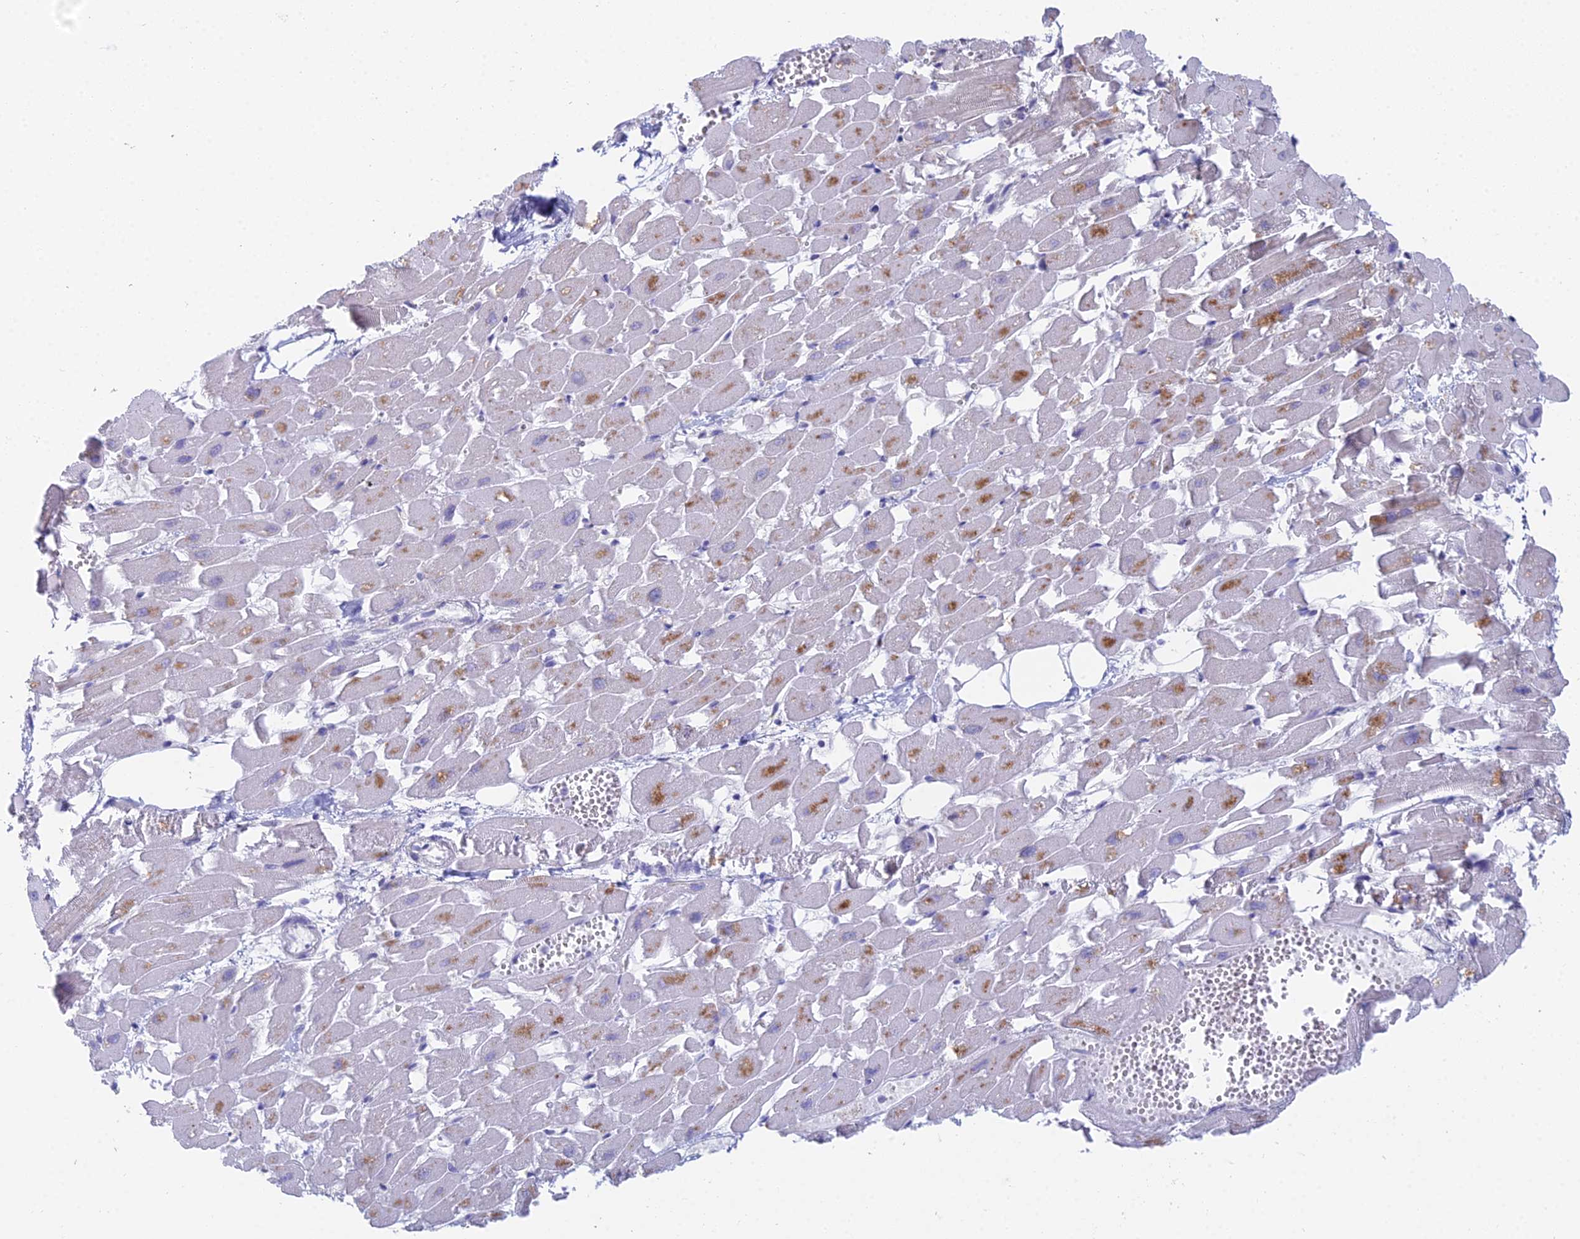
{"staining": {"intensity": "negative", "quantity": "none", "location": "none"}, "tissue": "heart muscle", "cell_type": "Cardiomyocytes", "image_type": "normal", "snomed": [{"axis": "morphology", "description": "Normal tissue, NOS"}, {"axis": "topography", "description": "Heart"}], "caption": "This micrograph is of normal heart muscle stained with immunohistochemistry to label a protein in brown with the nuclei are counter-stained blue. There is no staining in cardiomyocytes. (Brightfield microscopy of DAB immunohistochemistry at high magnification).", "gene": "METTL26", "patient": {"sex": "female", "age": 64}}